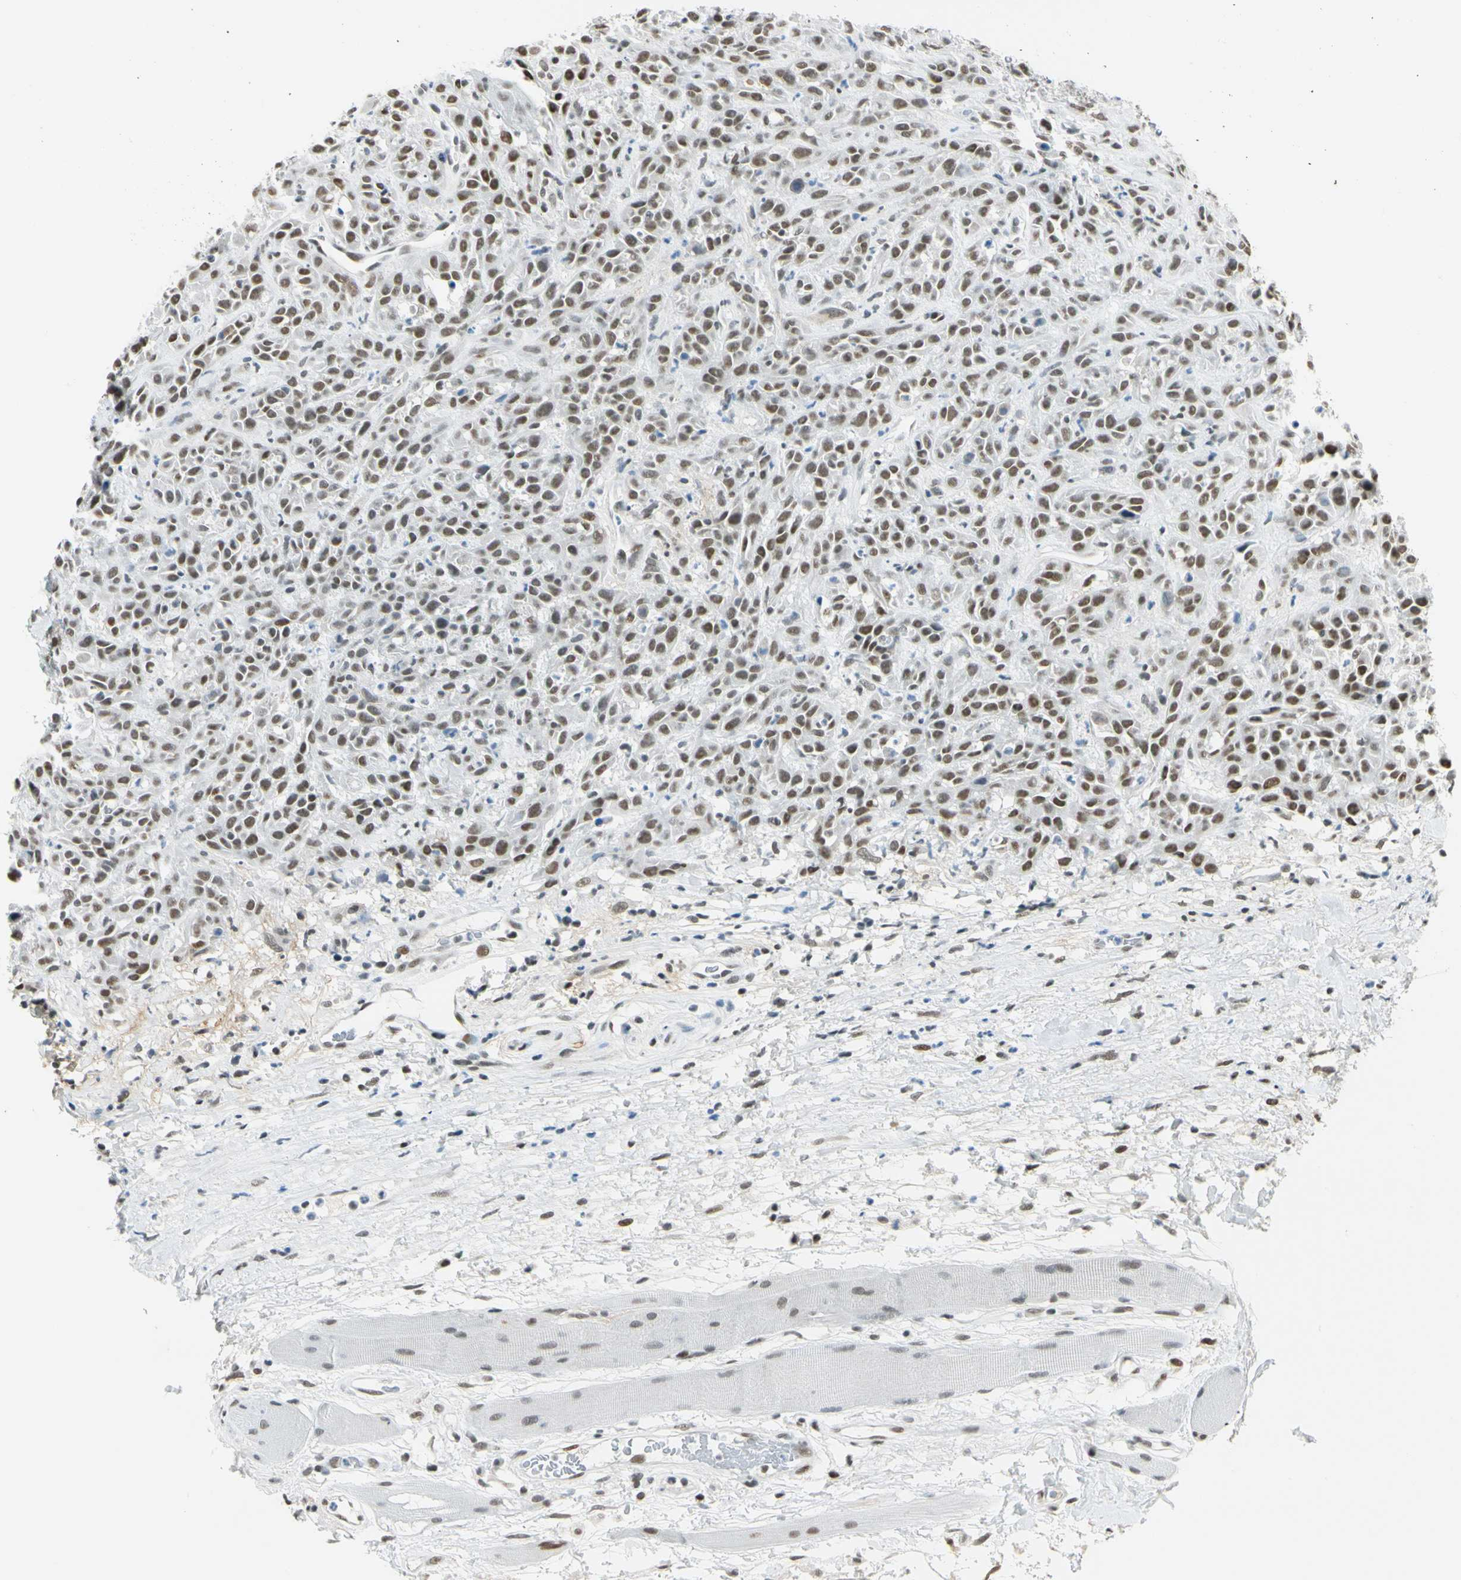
{"staining": {"intensity": "moderate", "quantity": ">75%", "location": "nuclear"}, "tissue": "head and neck cancer", "cell_type": "Tumor cells", "image_type": "cancer", "snomed": [{"axis": "morphology", "description": "Normal tissue, NOS"}, {"axis": "morphology", "description": "Squamous cell carcinoma, NOS"}, {"axis": "topography", "description": "Cartilage tissue"}, {"axis": "topography", "description": "Head-Neck"}], "caption": "Protein analysis of head and neck squamous cell carcinoma tissue shows moderate nuclear expression in about >75% of tumor cells.", "gene": "NELFE", "patient": {"sex": "male", "age": 62}}